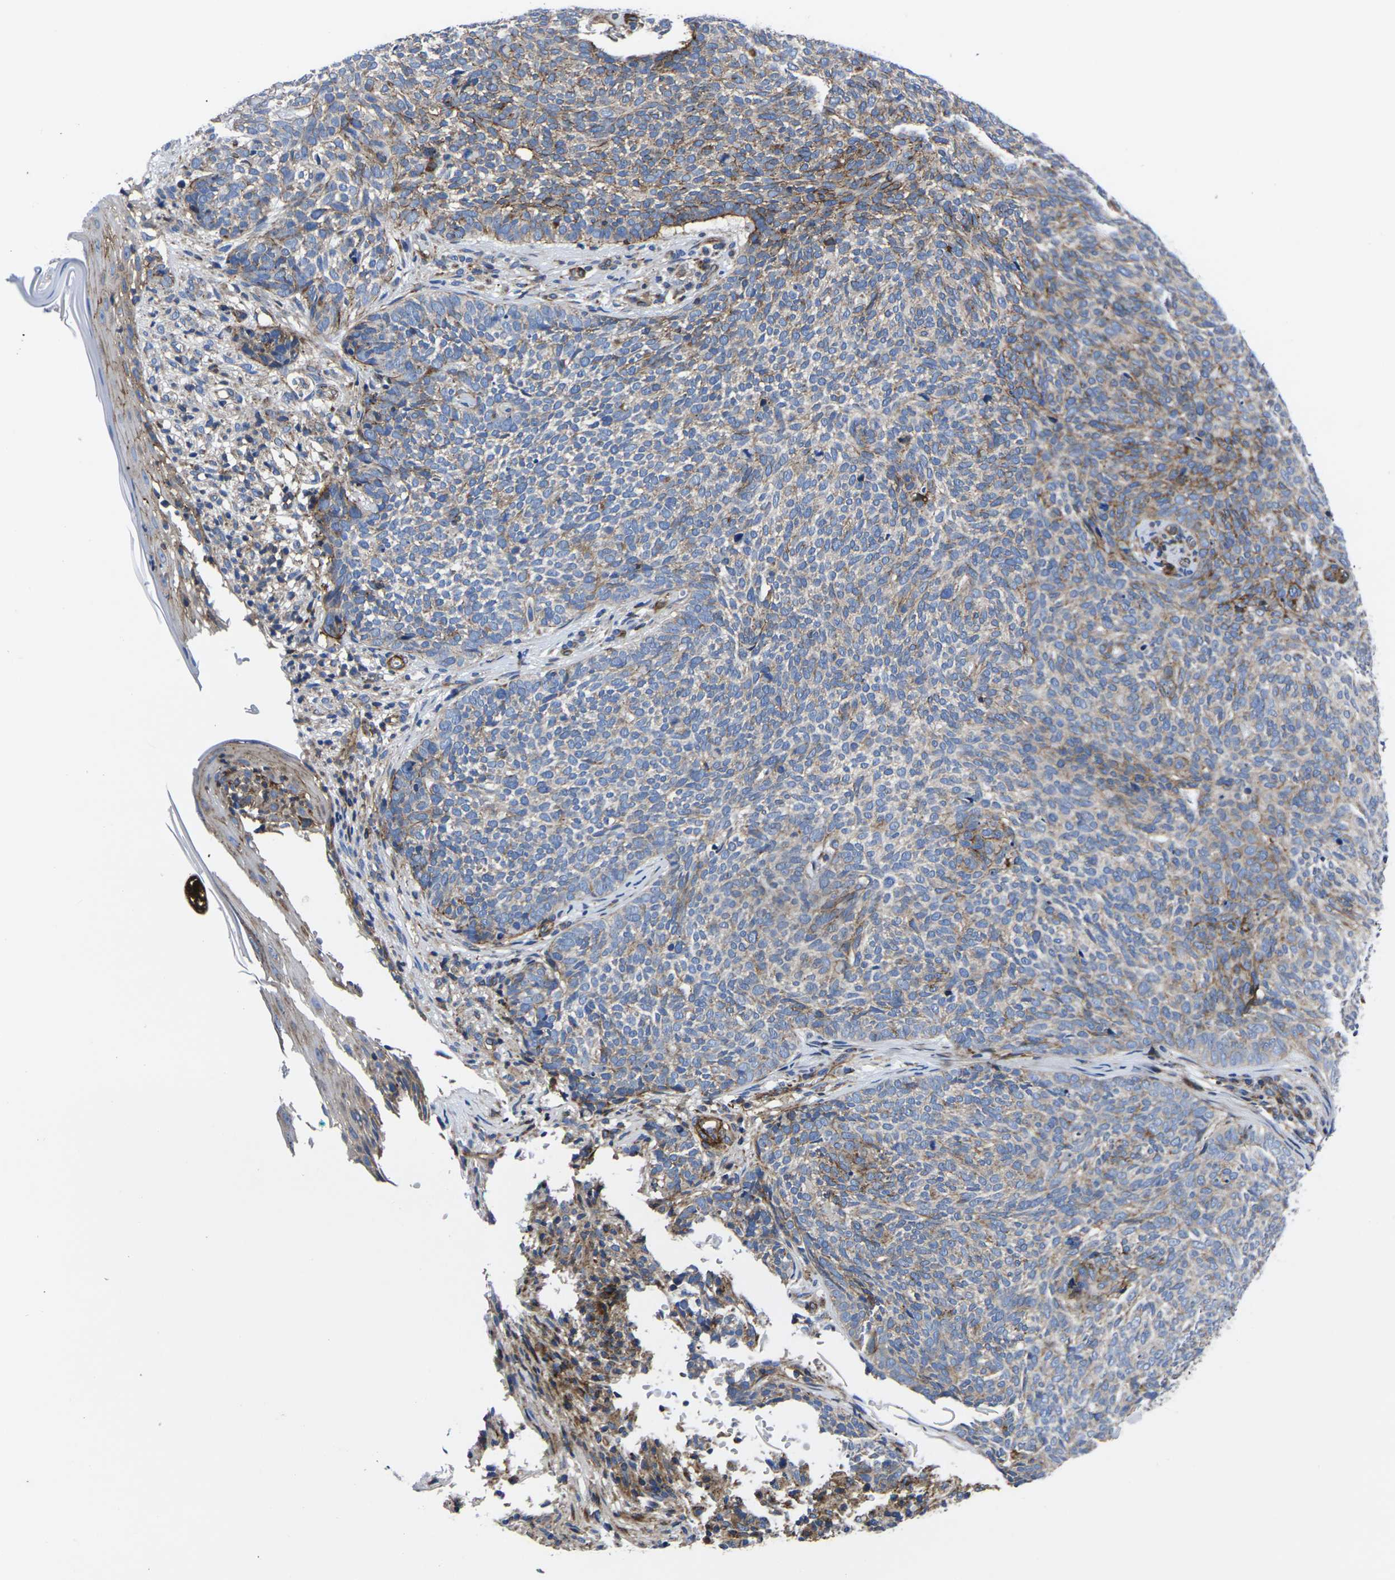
{"staining": {"intensity": "moderate", "quantity": "25%-75%", "location": "cytoplasmic/membranous"}, "tissue": "skin cancer", "cell_type": "Tumor cells", "image_type": "cancer", "snomed": [{"axis": "morphology", "description": "Basal cell carcinoma"}, {"axis": "topography", "description": "Skin"}], "caption": "Immunohistochemical staining of basal cell carcinoma (skin) demonstrates medium levels of moderate cytoplasmic/membranous expression in about 25%-75% of tumor cells.", "gene": "GPR4", "patient": {"sex": "female", "age": 84}}